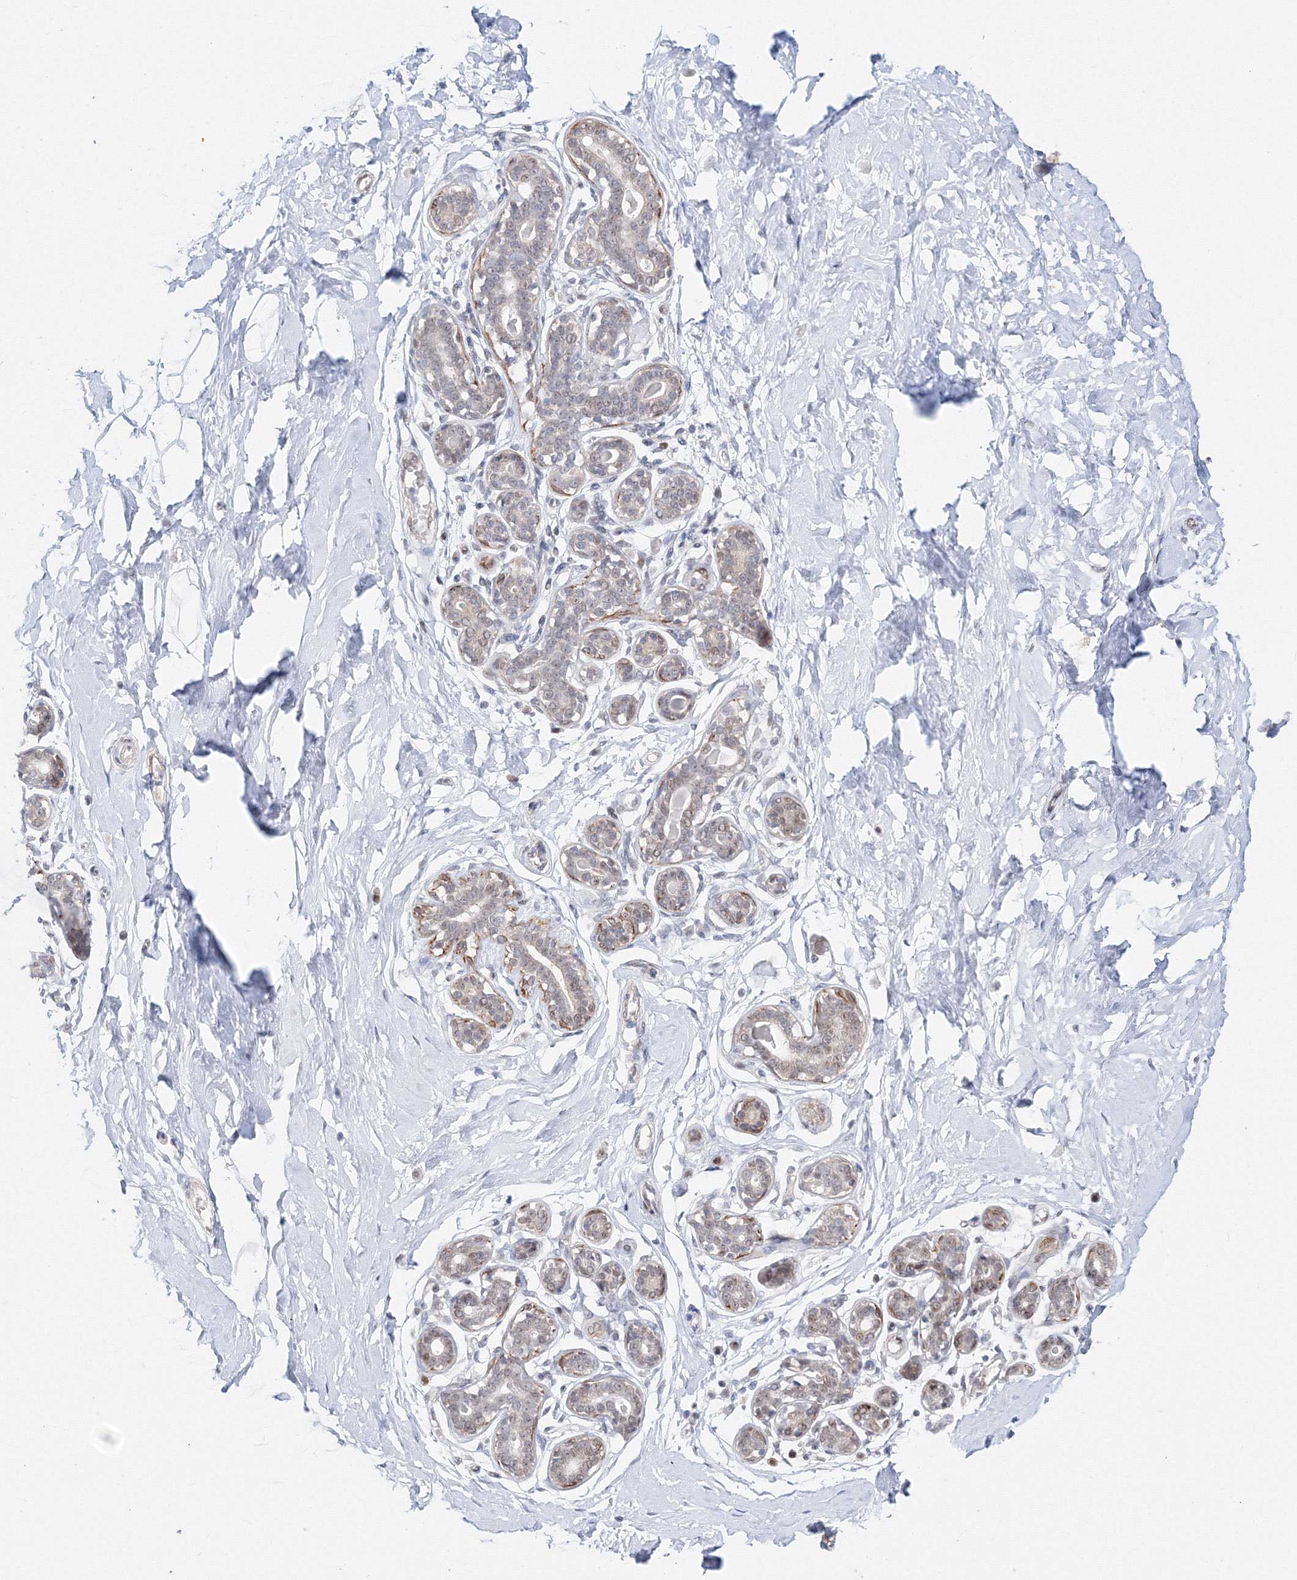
{"staining": {"intensity": "weak", "quantity": "25%-75%", "location": "cytoplasmic/membranous,nuclear"}, "tissue": "breast", "cell_type": "Adipocytes", "image_type": "normal", "snomed": [{"axis": "morphology", "description": "Normal tissue, NOS"}, {"axis": "morphology", "description": "Adenoma, NOS"}, {"axis": "topography", "description": "Breast"}], "caption": "The immunohistochemical stain highlights weak cytoplasmic/membranous,nuclear staining in adipocytes of benign breast.", "gene": "ARHGAP21", "patient": {"sex": "female", "age": 23}}